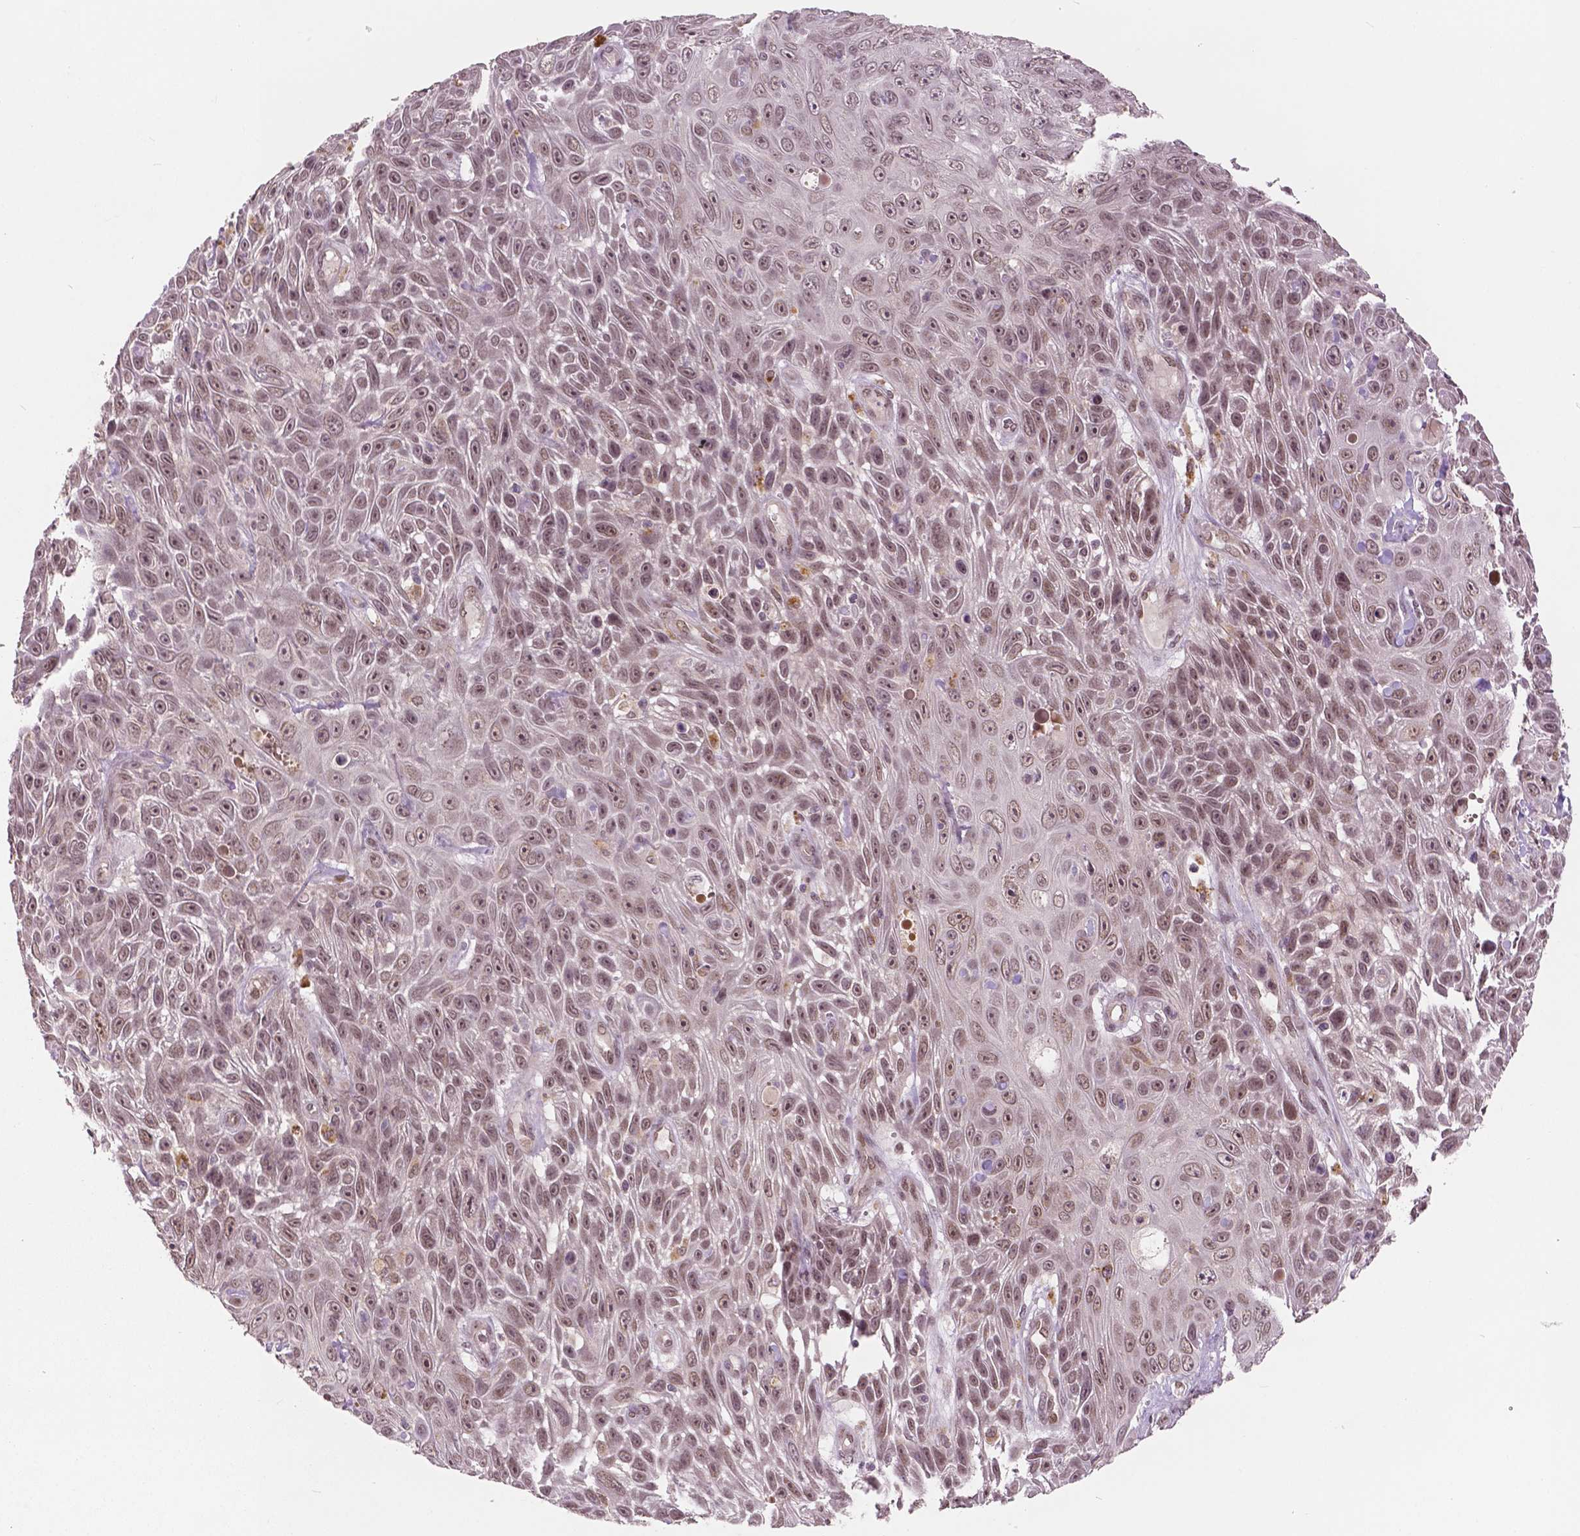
{"staining": {"intensity": "weak", "quantity": ">75%", "location": "nuclear"}, "tissue": "skin cancer", "cell_type": "Tumor cells", "image_type": "cancer", "snomed": [{"axis": "morphology", "description": "Squamous cell carcinoma, NOS"}, {"axis": "topography", "description": "Skin"}], "caption": "DAB immunohistochemical staining of skin squamous cell carcinoma shows weak nuclear protein positivity in about >75% of tumor cells. (DAB (3,3'-diaminobenzidine) IHC, brown staining for protein, blue staining for nuclei).", "gene": "HMBOX1", "patient": {"sex": "male", "age": 82}}